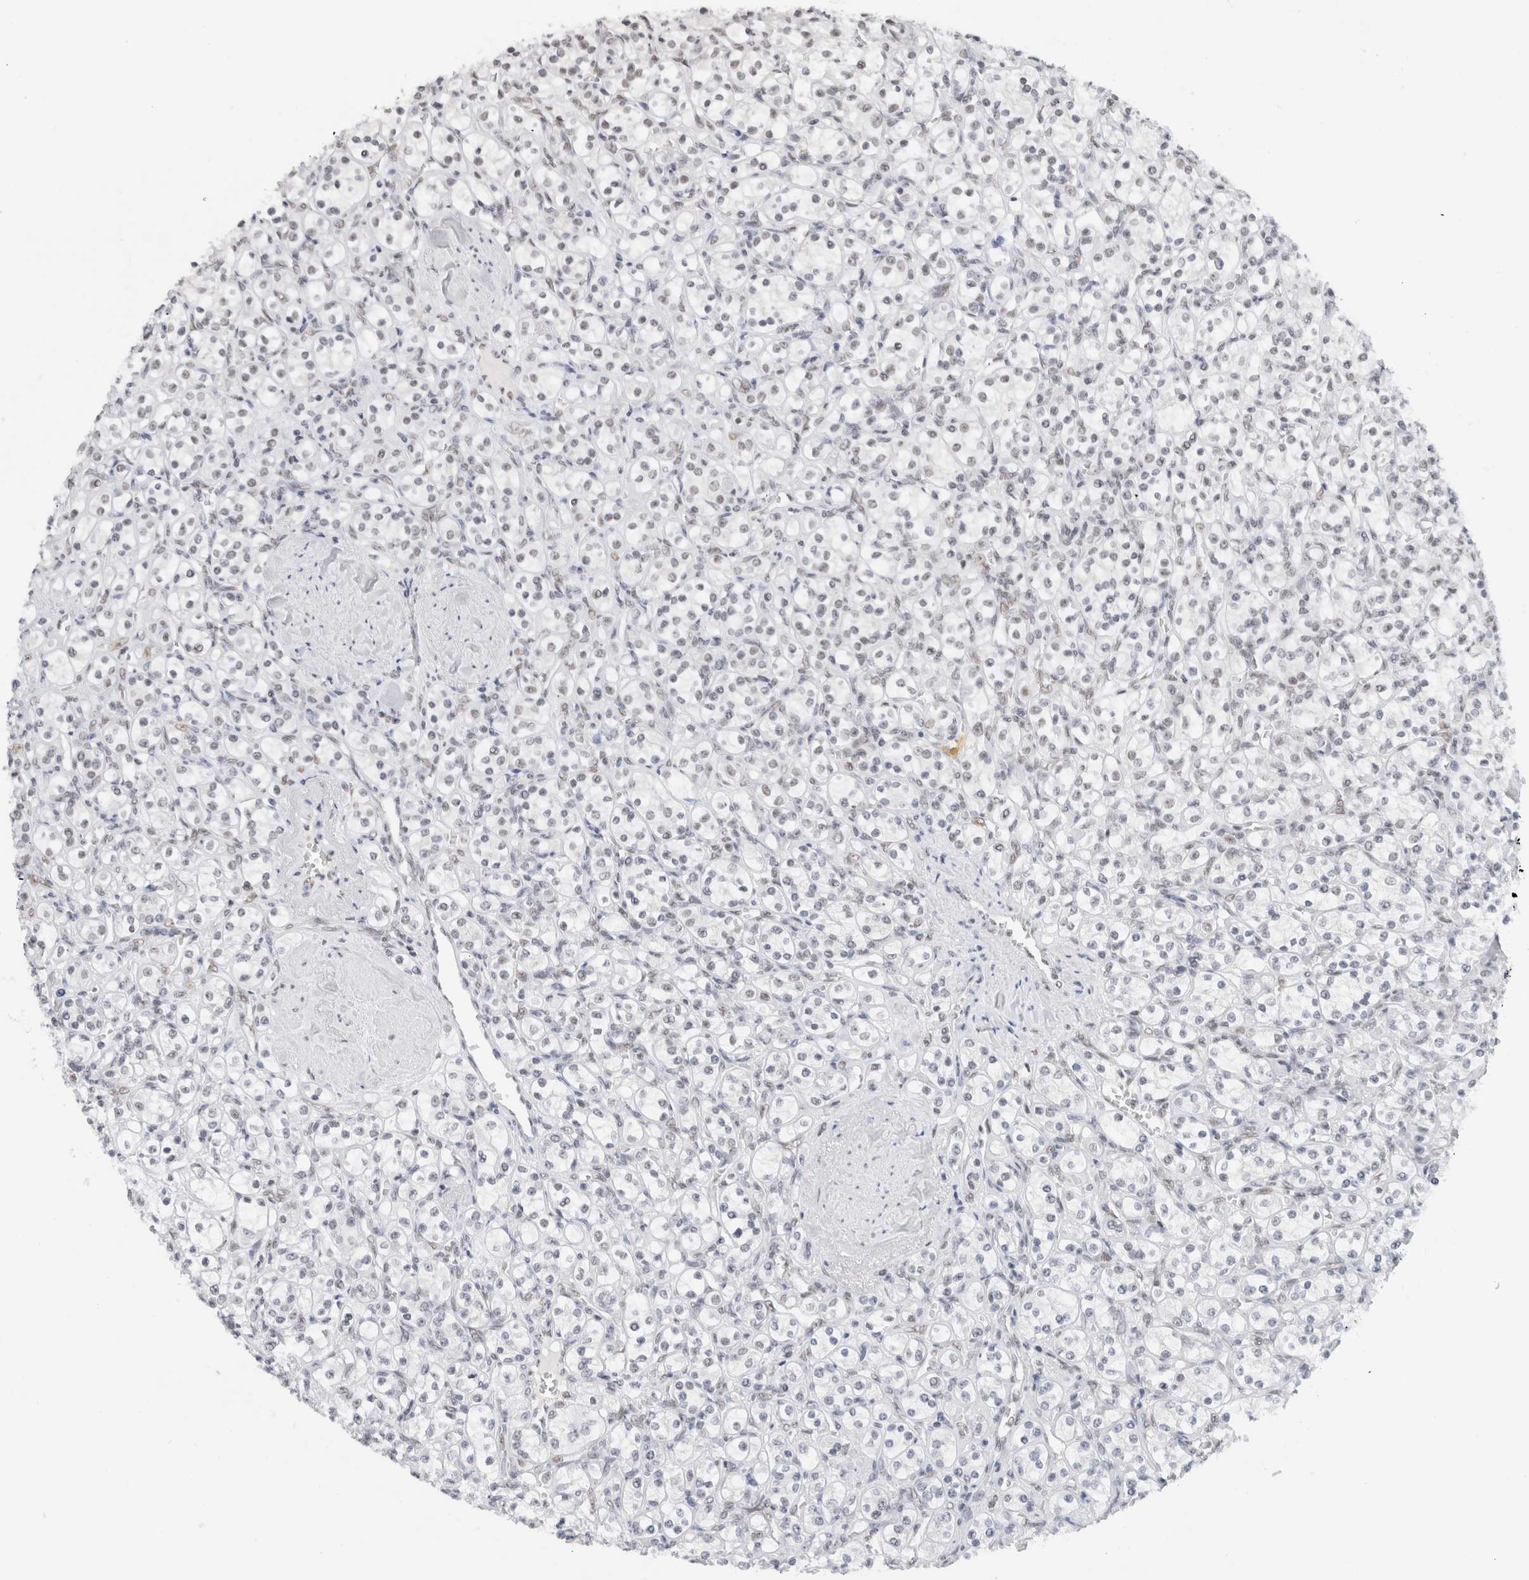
{"staining": {"intensity": "negative", "quantity": "none", "location": "none"}, "tissue": "renal cancer", "cell_type": "Tumor cells", "image_type": "cancer", "snomed": [{"axis": "morphology", "description": "Adenocarcinoma, NOS"}, {"axis": "topography", "description": "Kidney"}], "caption": "This is an immunohistochemistry (IHC) micrograph of human renal cancer. There is no staining in tumor cells.", "gene": "COPS7A", "patient": {"sex": "male", "age": 77}}